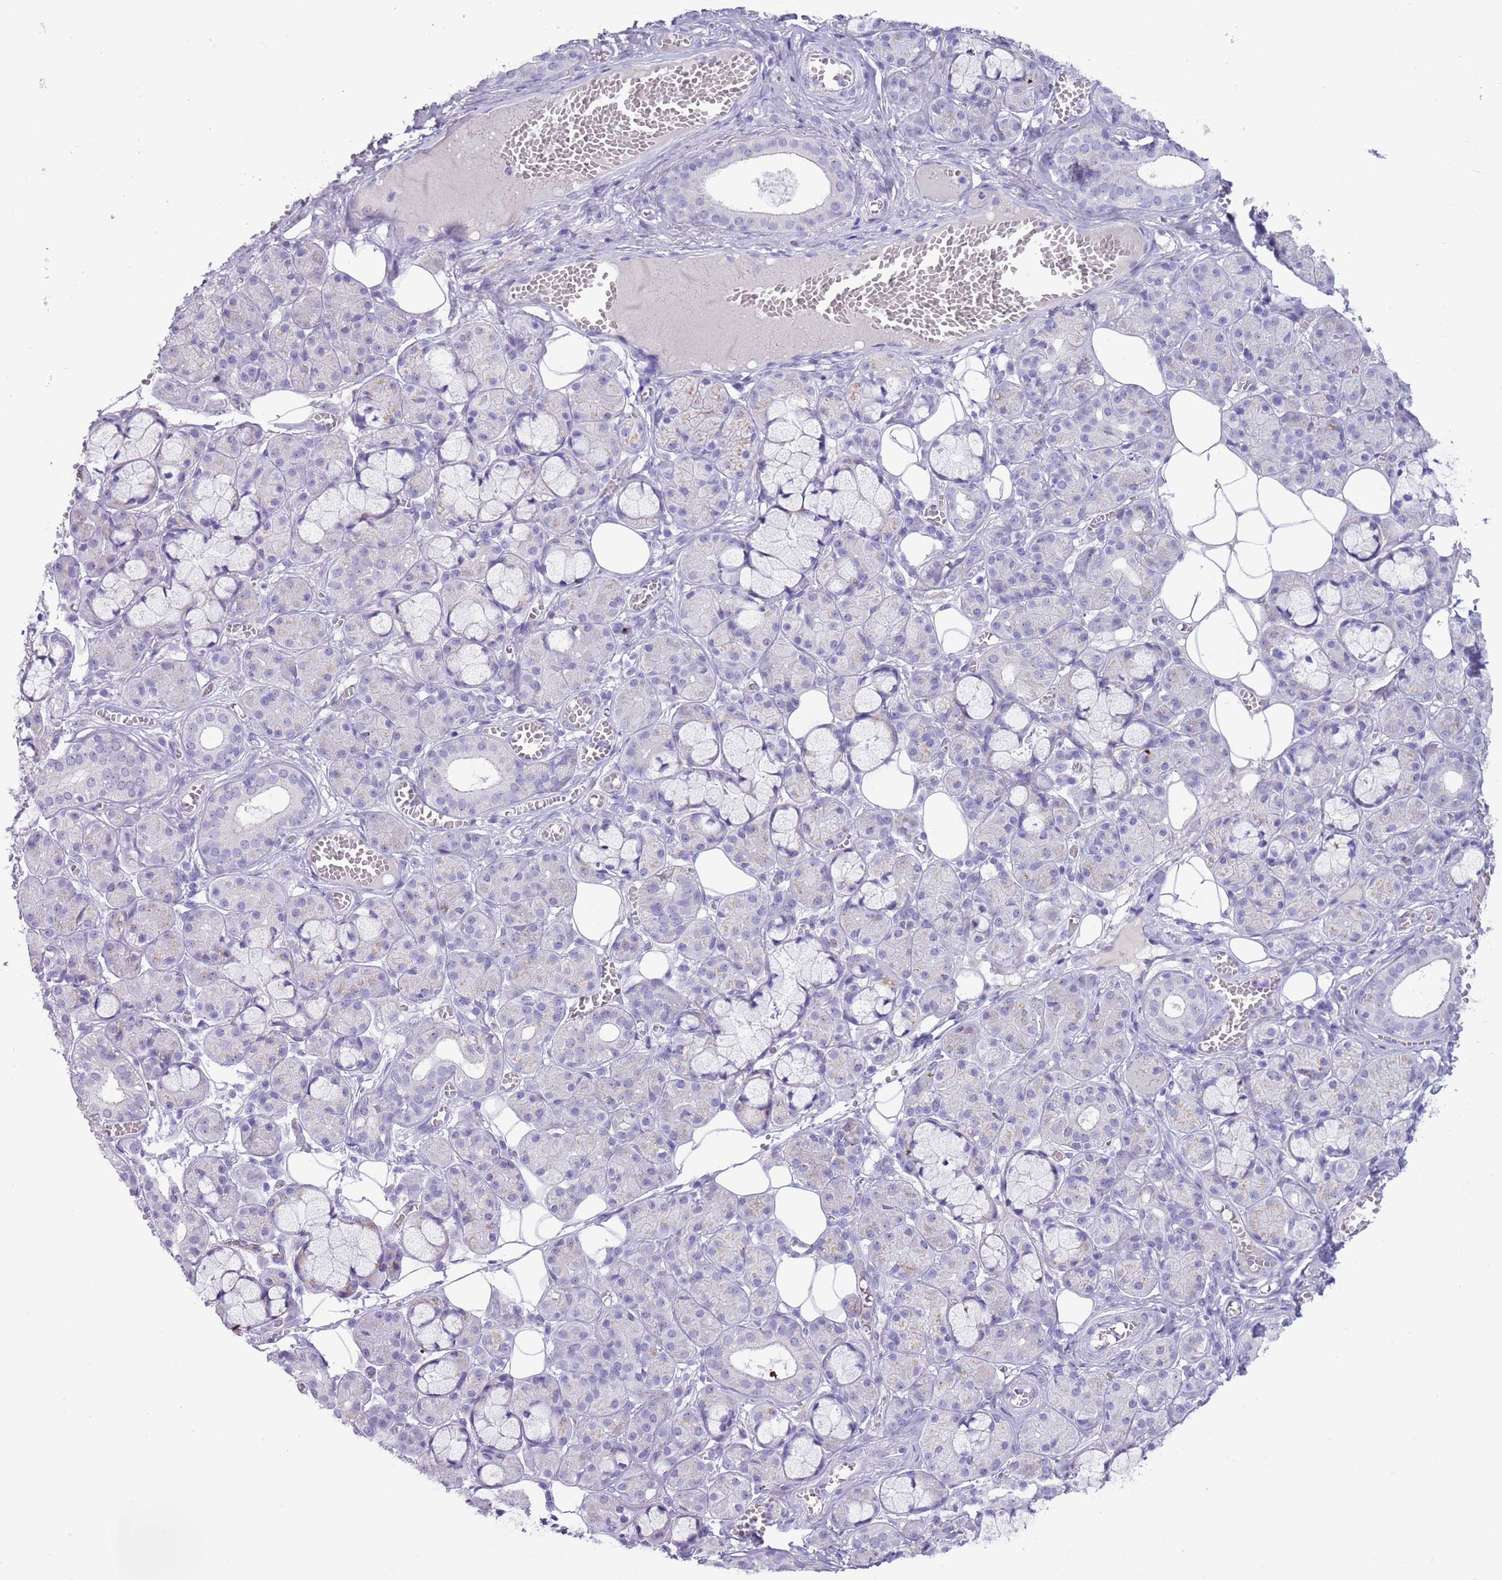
{"staining": {"intensity": "negative", "quantity": "none", "location": "none"}, "tissue": "salivary gland", "cell_type": "Glandular cells", "image_type": "normal", "snomed": [{"axis": "morphology", "description": "Normal tissue, NOS"}, {"axis": "topography", "description": "Salivary gland"}], "caption": "Immunohistochemical staining of normal human salivary gland reveals no significant expression in glandular cells.", "gene": "NBPF4", "patient": {"sex": "male", "age": 63}}